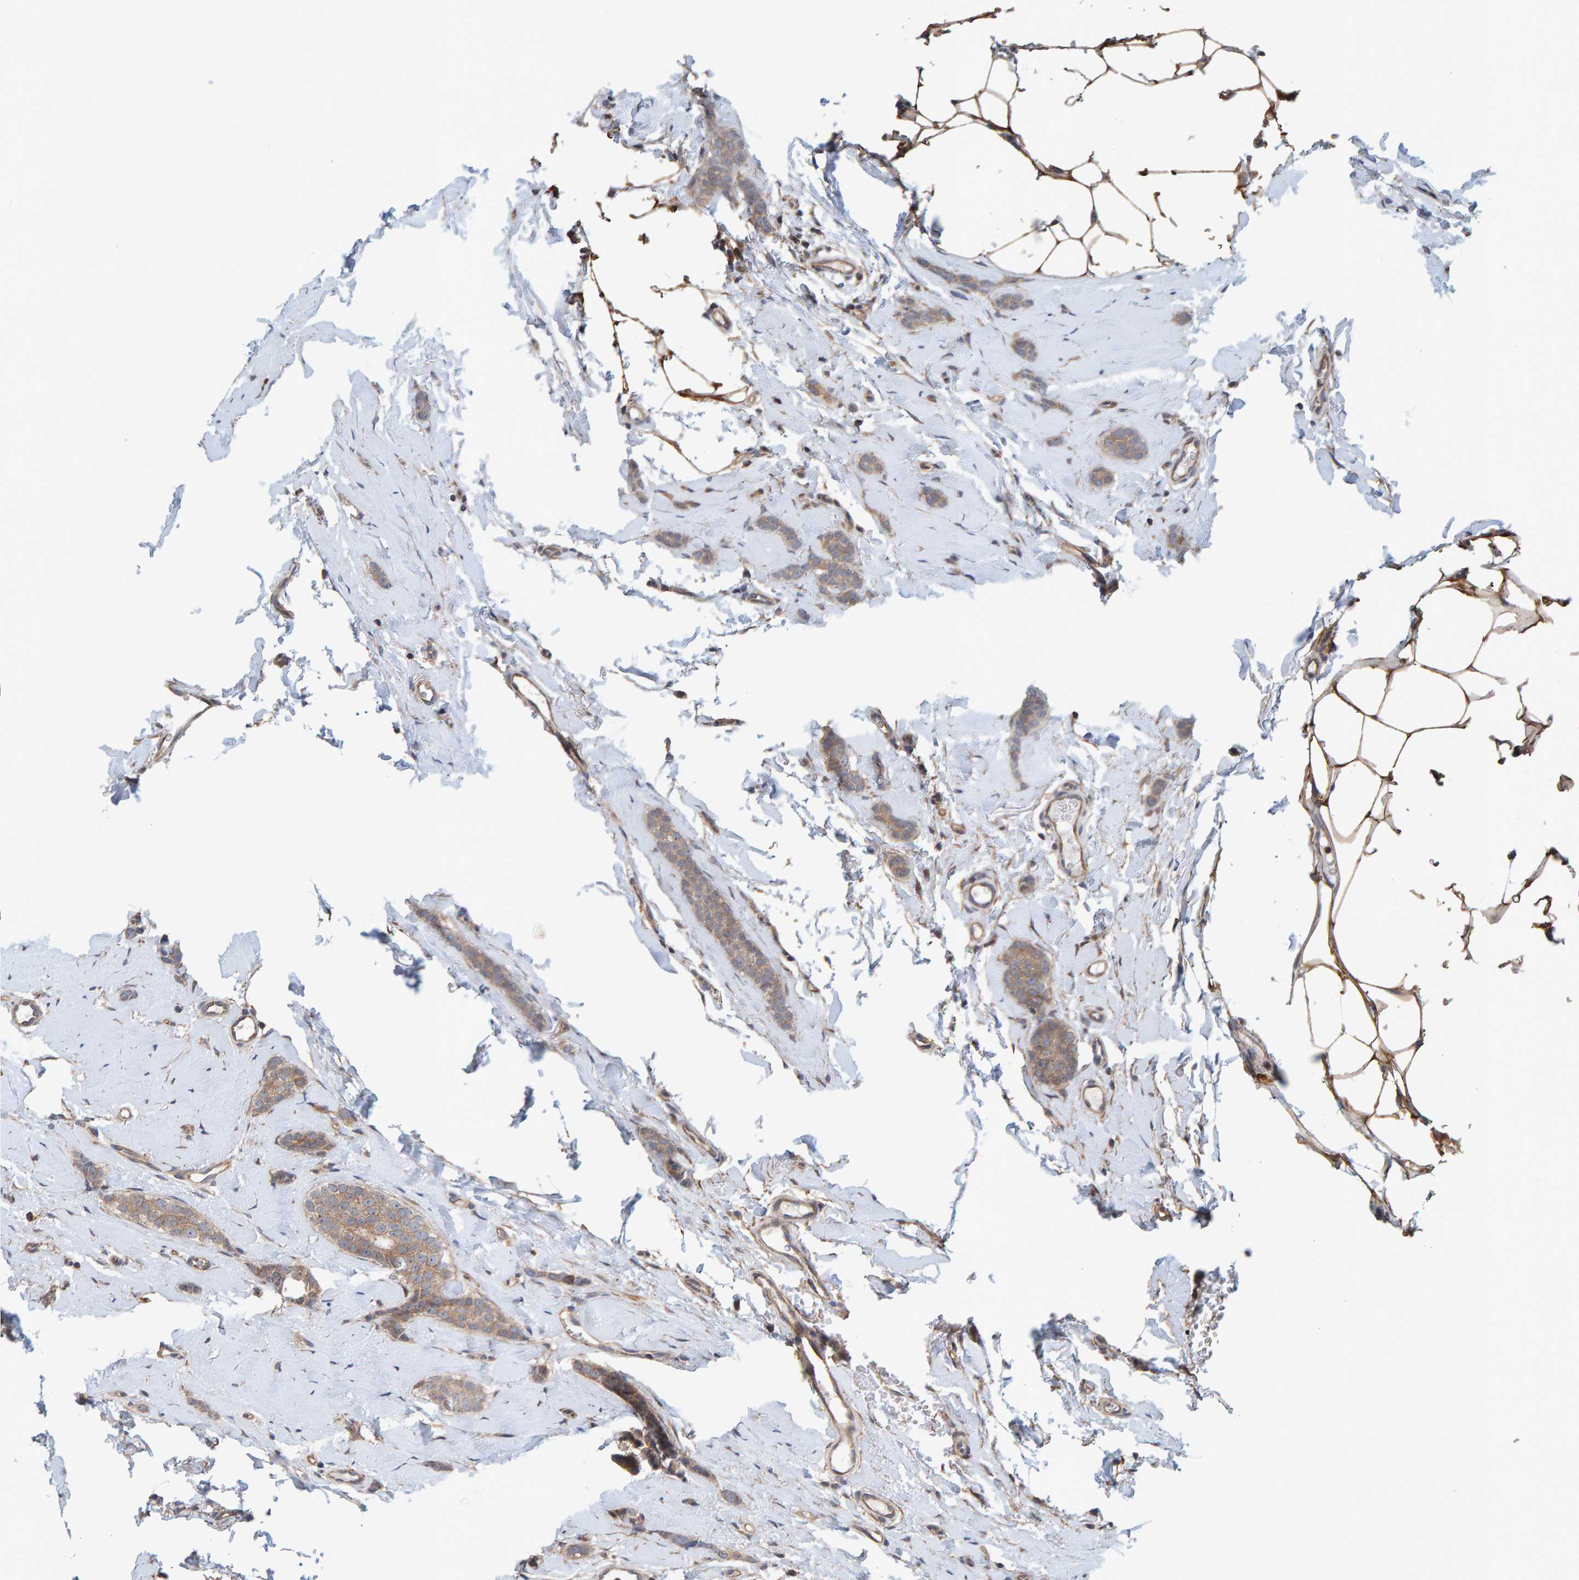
{"staining": {"intensity": "weak", "quantity": ">75%", "location": "cytoplasmic/membranous"}, "tissue": "breast cancer", "cell_type": "Tumor cells", "image_type": "cancer", "snomed": [{"axis": "morphology", "description": "Lobular carcinoma"}, {"axis": "topography", "description": "Skin"}, {"axis": "topography", "description": "Breast"}], "caption": "This micrograph displays lobular carcinoma (breast) stained with immunohistochemistry (IHC) to label a protein in brown. The cytoplasmic/membranous of tumor cells show weak positivity for the protein. Nuclei are counter-stained blue.", "gene": "RGP1", "patient": {"sex": "female", "age": 46}}